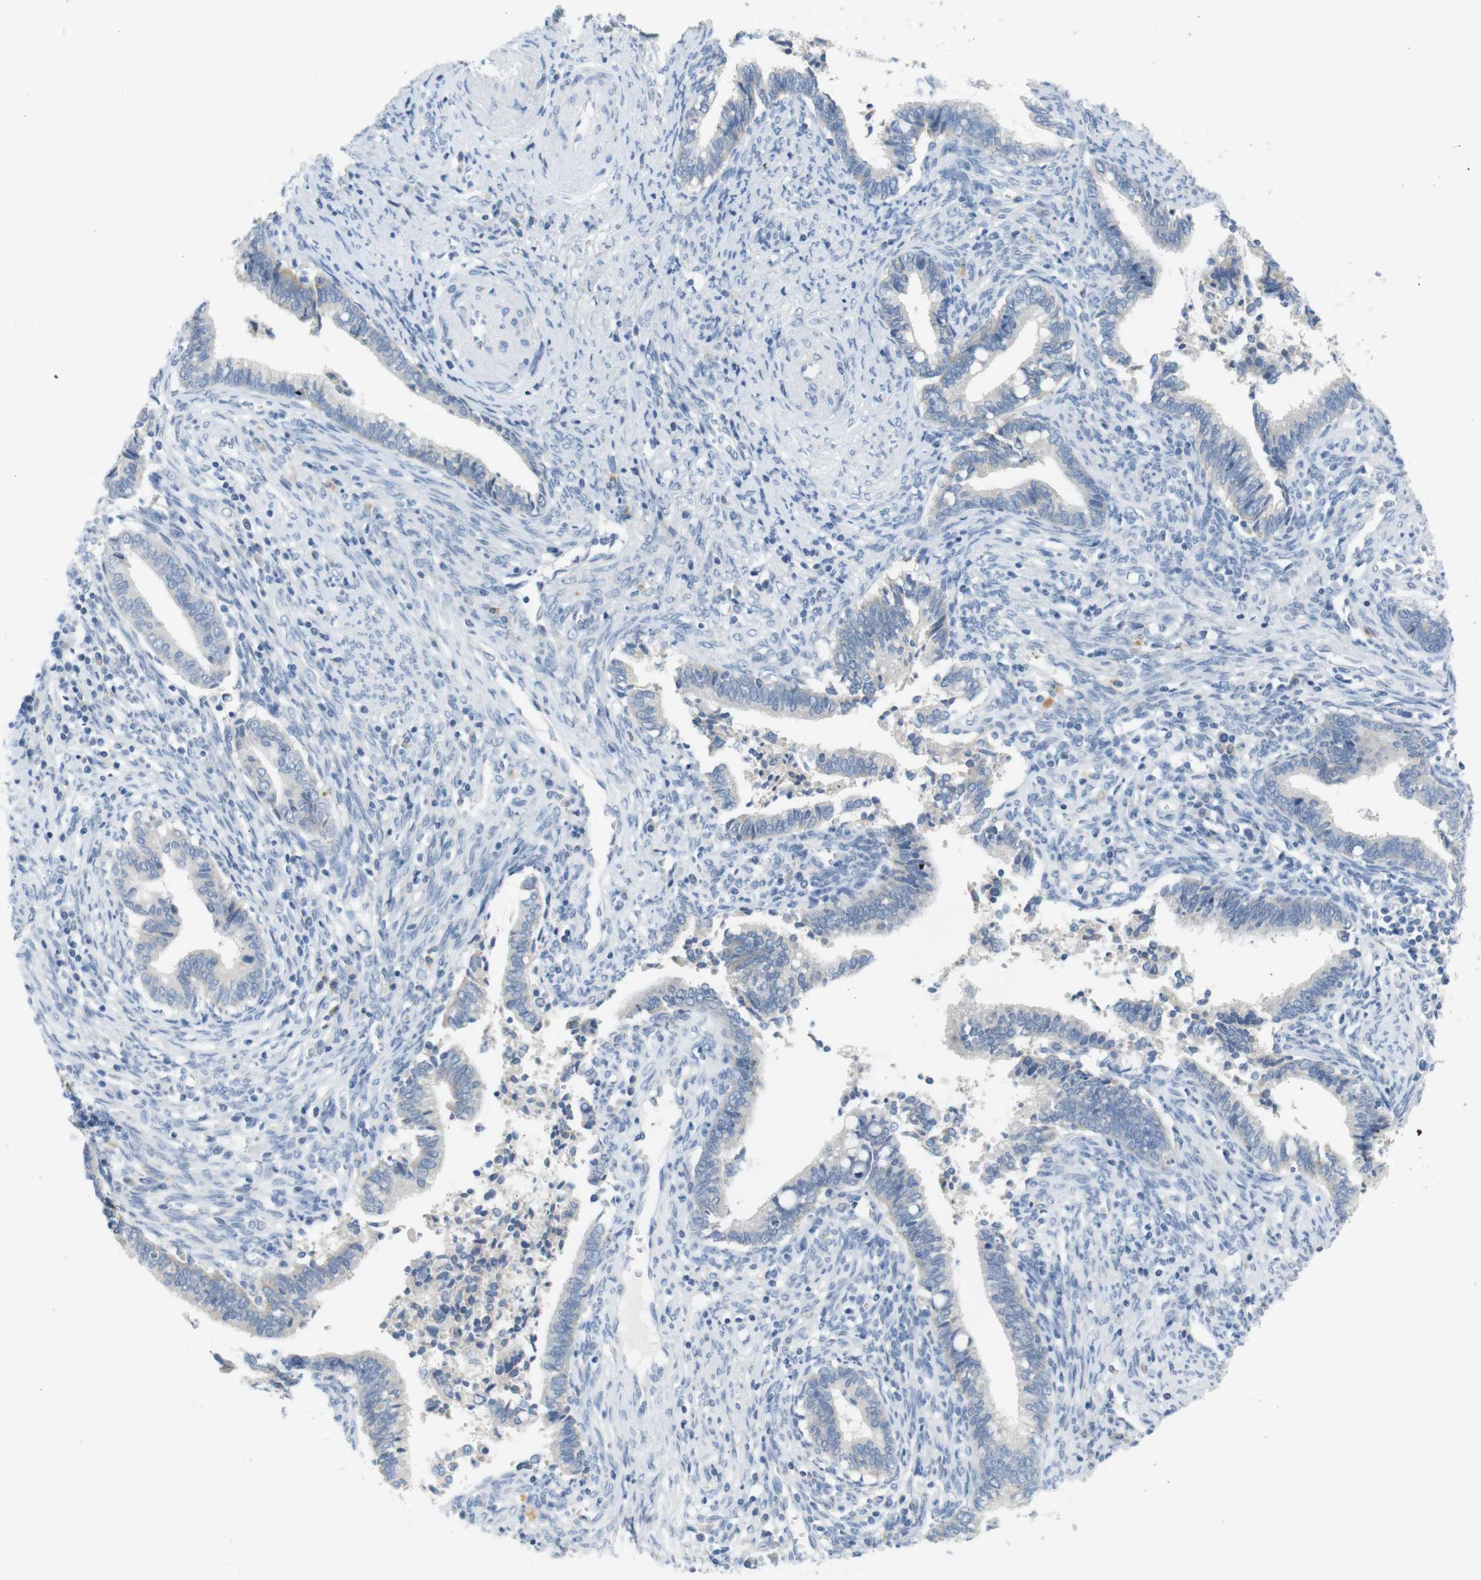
{"staining": {"intensity": "negative", "quantity": "none", "location": "none"}, "tissue": "cervical cancer", "cell_type": "Tumor cells", "image_type": "cancer", "snomed": [{"axis": "morphology", "description": "Adenocarcinoma, NOS"}, {"axis": "topography", "description": "Cervix"}], "caption": "Image shows no significant protein expression in tumor cells of adenocarcinoma (cervical).", "gene": "LRRK2", "patient": {"sex": "female", "age": 44}}